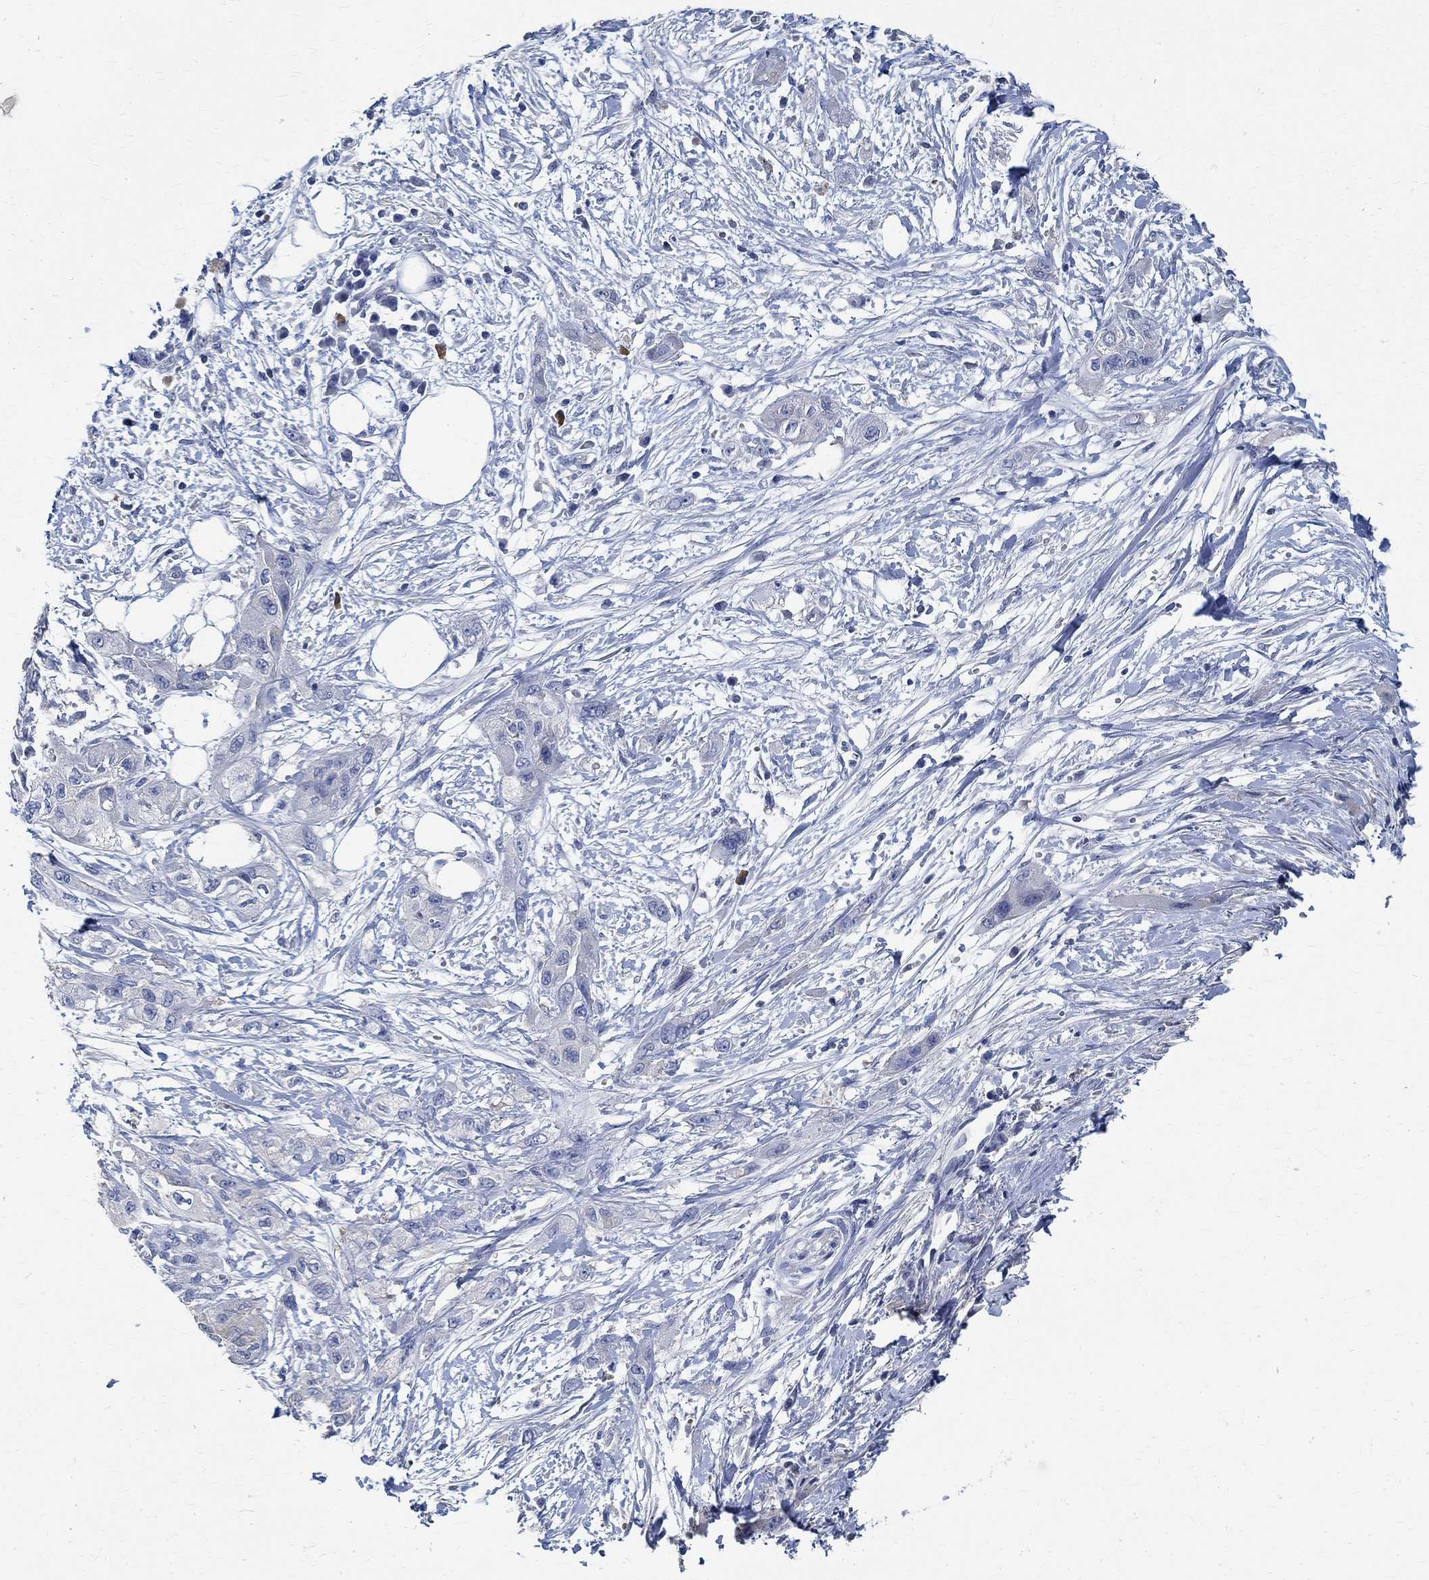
{"staining": {"intensity": "negative", "quantity": "none", "location": "none"}, "tissue": "pancreatic cancer", "cell_type": "Tumor cells", "image_type": "cancer", "snomed": [{"axis": "morphology", "description": "Adenocarcinoma, NOS"}, {"axis": "topography", "description": "Pancreas"}], "caption": "Protein analysis of adenocarcinoma (pancreatic) reveals no significant staining in tumor cells.", "gene": "PRX", "patient": {"sex": "male", "age": 72}}